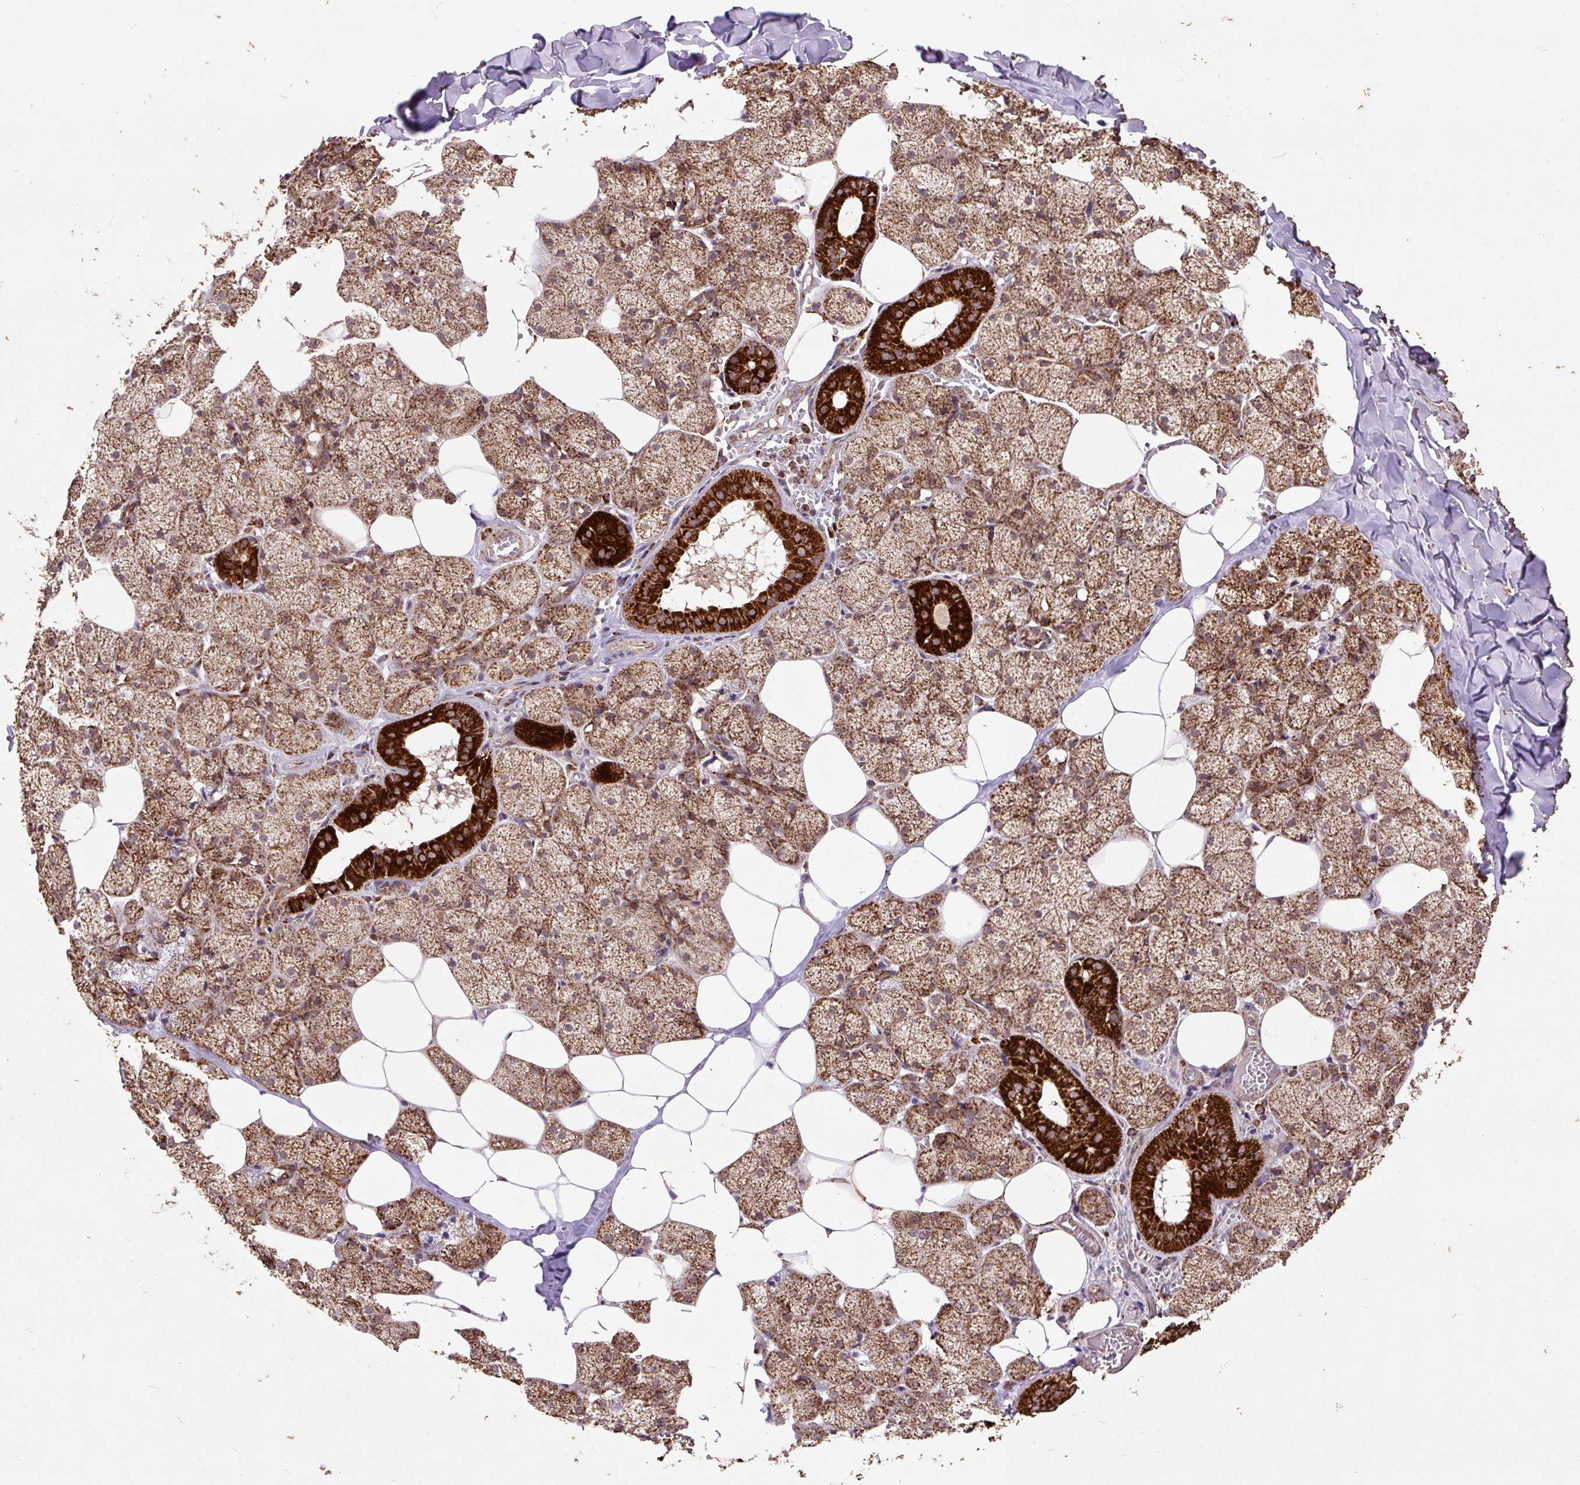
{"staining": {"intensity": "strong", "quantity": ">75%", "location": "cytoplasmic/membranous"}, "tissue": "salivary gland", "cell_type": "Glandular cells", "image_type": "normal", "snomed": [{"axis": "morphology", "description": "Normal tissue, NOS"}, {"axis": "topography", "description": "Salivary gland"}, {"axis": "topography", "description": "Peripheral nerve tissue"}], "caption": "Salivary gland stained with a brown dye exhibits strong cytoplasmic/membranous positive expression in approximately >75% of glandular cells.", "gene": "ATP5F1A", "patient": {"sex": "male", "age": 38}}